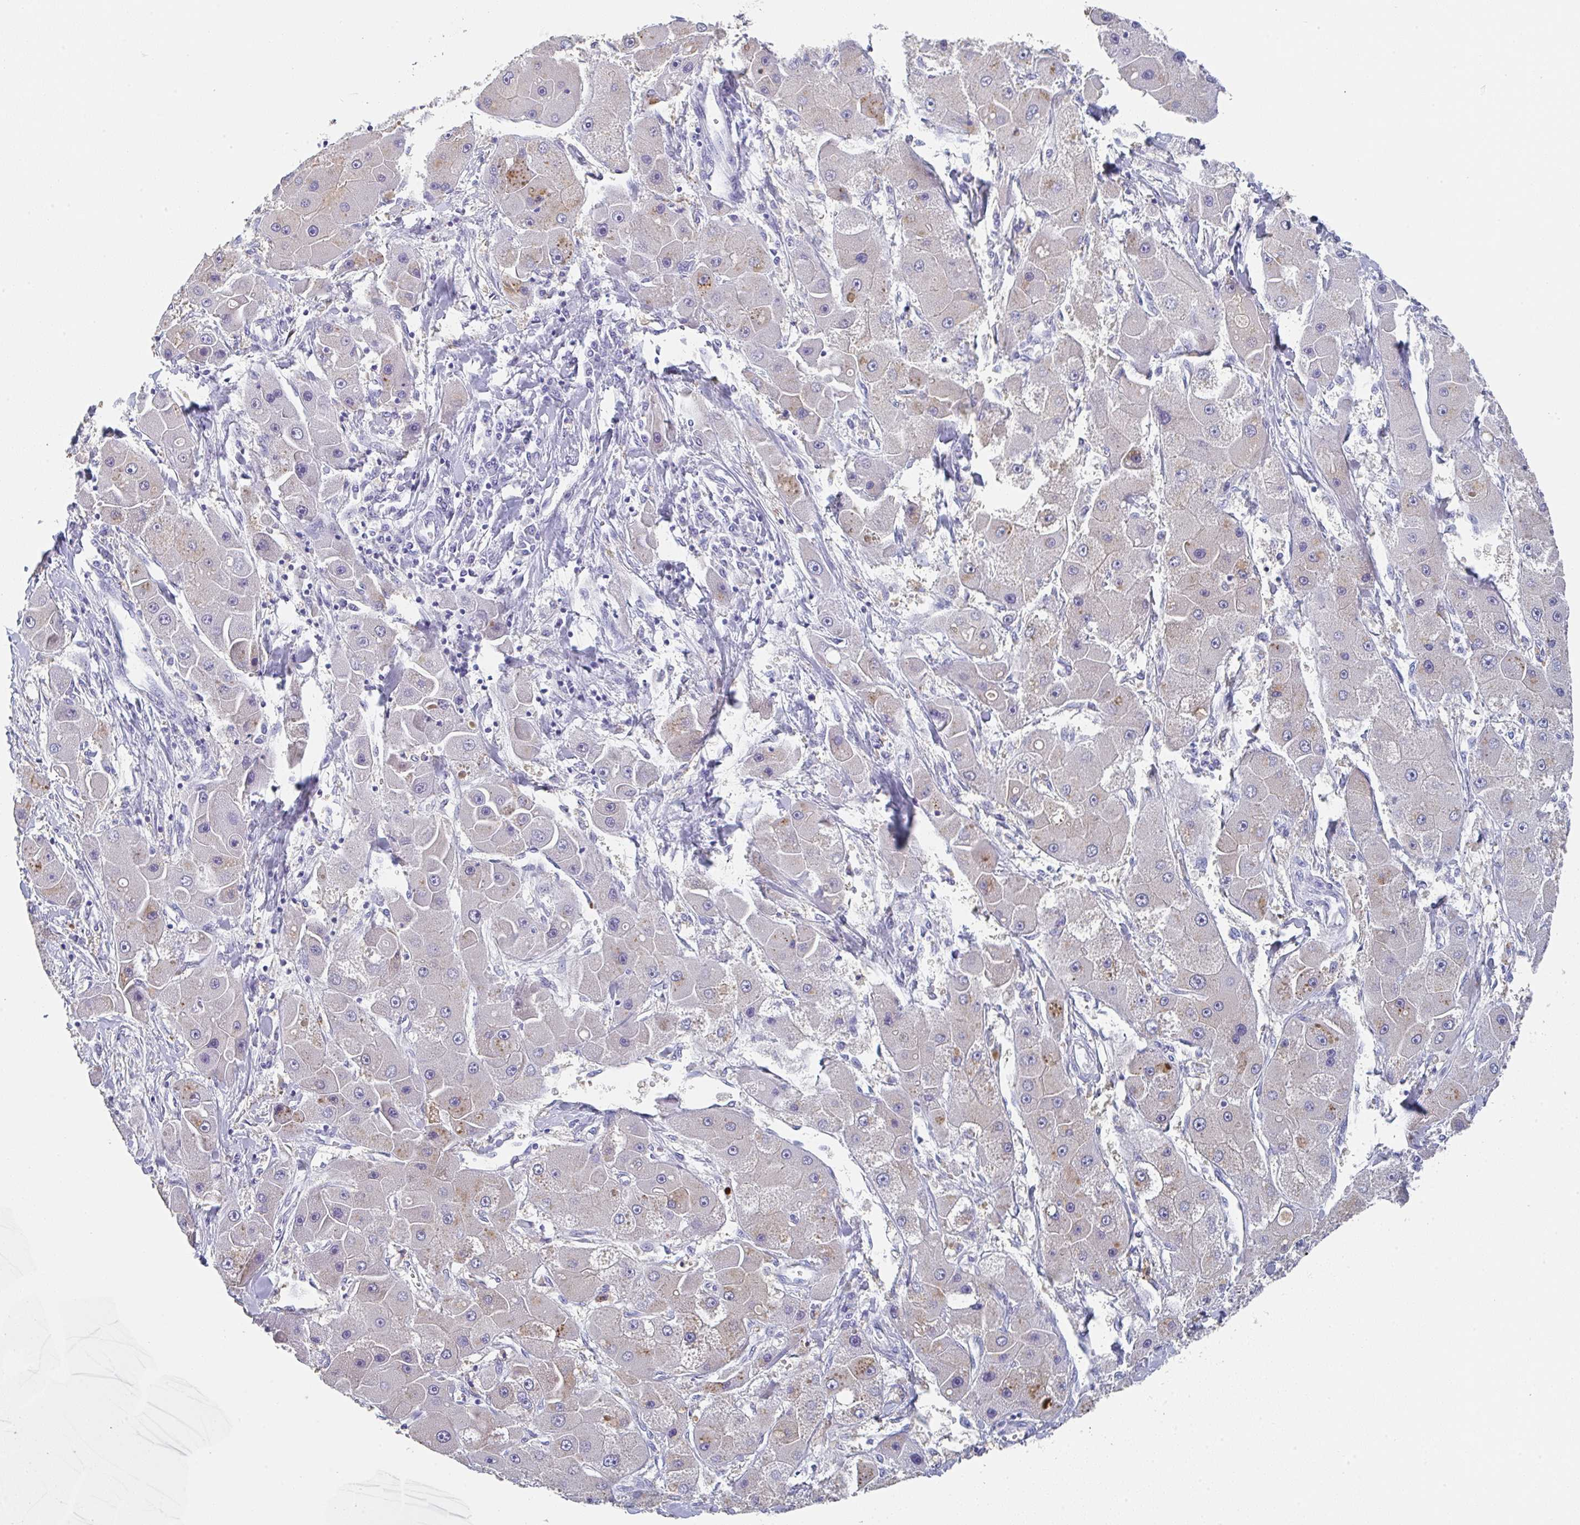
{"staining": {"intensity": "moderate", "quantity": "<25%", "location": "cytoplasmic/membranous"}, "tissue": "liver cancer", "cell_type": "Tumor cells", "image_type": "cancer", "snomed": [{"axis": "morphology", "description": "Carcinoma, Hepatocellular, NOS"}, {"axis": "topography", "description": "Liver"}], "caption": "Immunohistochemical staining of human hepatocellular carcinoma (liver) demonstrates moderate cytoplasmic/membranous protein expression in about <25% of tumor cells.", "gene": "TNFRSF8", "patient": {"sex": "male", "age": 24}}